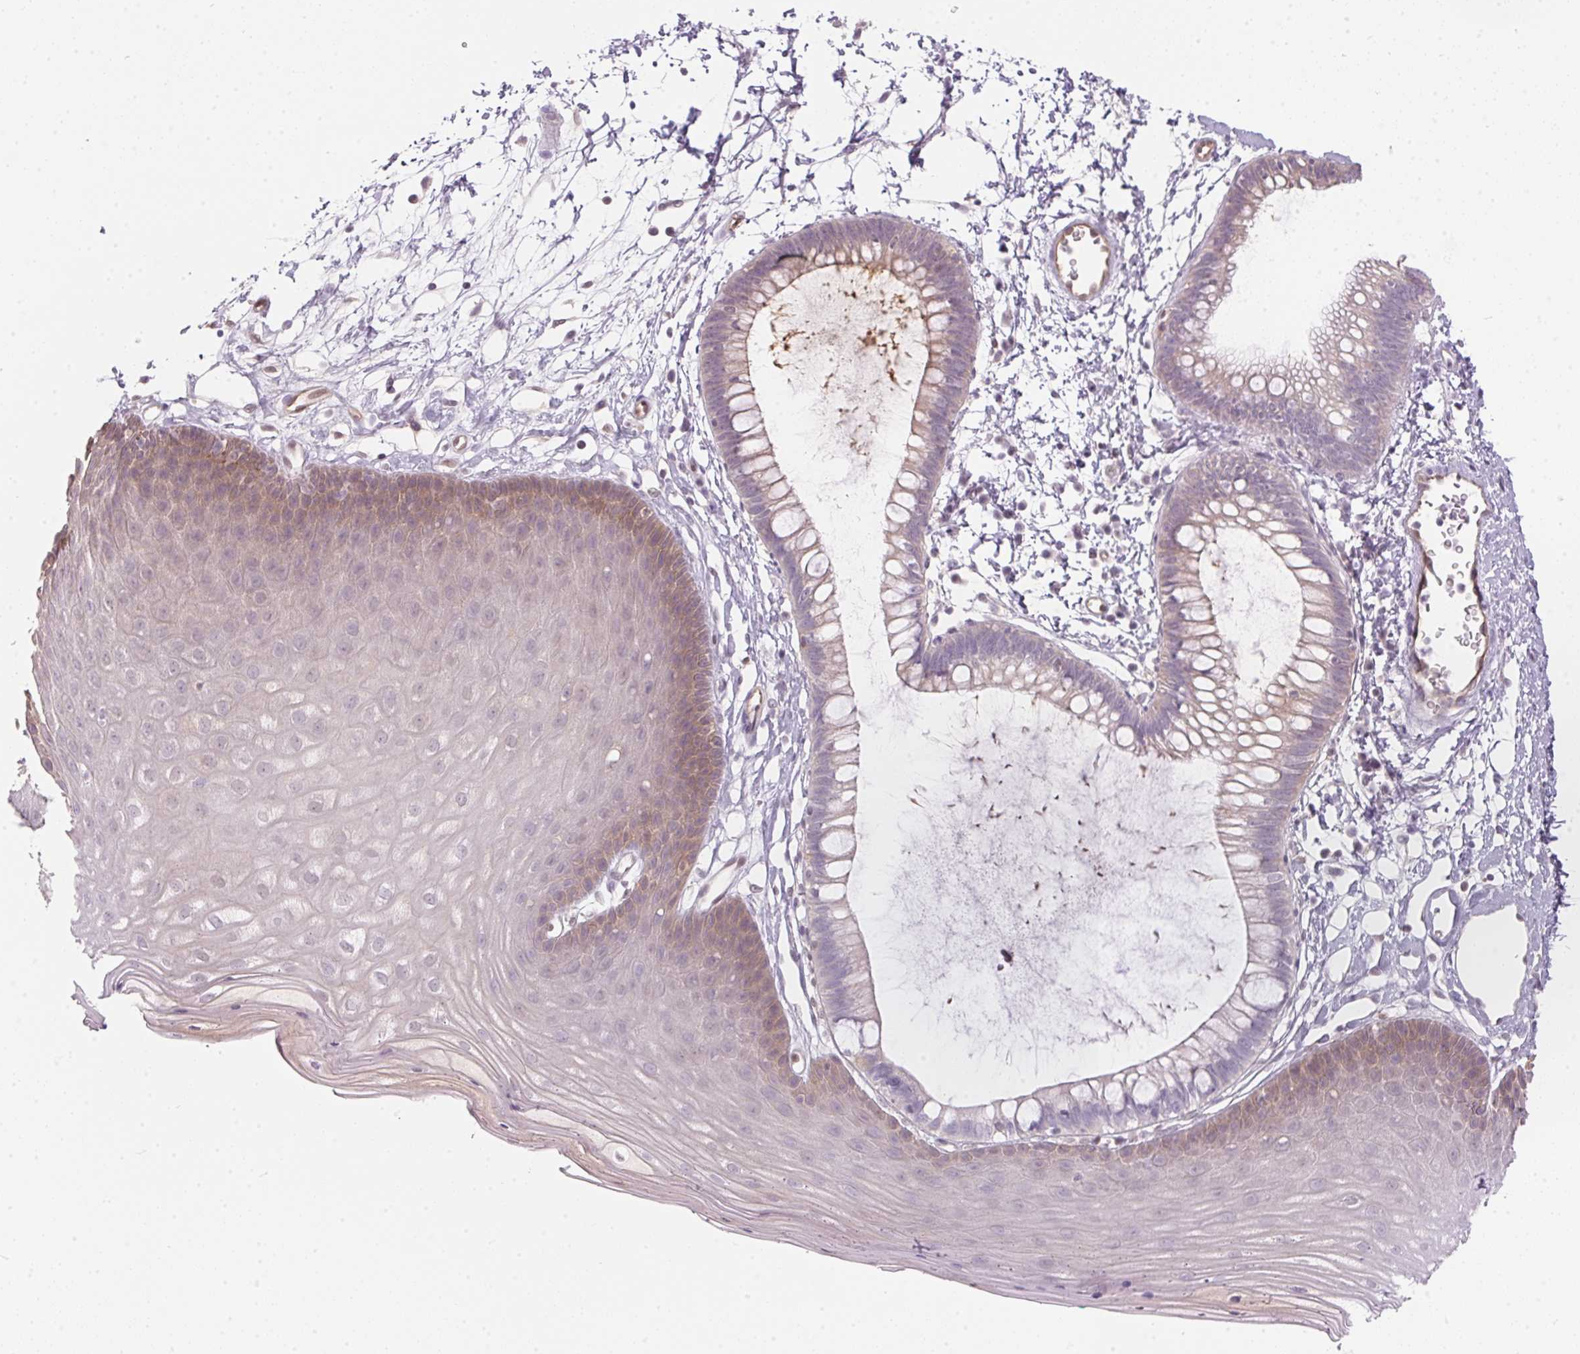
{"staining": {"intensity": "moderate", "quantity": "<25%", "location": "cytoplasmic/membranous,nuclear"}, "tissue": "skin", "cell_type": "Epidermal cells", "image_type": "normal", "snomed": [{"axis": "morphology", "description": "Normal tissue, NOS"}, {"axis": "topography", "description": "Anal"}], "caption": "This is a photomicrograph of immunohistochemistry (IHC) staining of normal skin, which shows moderate staining in the cytoplasmic/membranous,nuclear of epidermal cells.", "gene": "BLMH", "patient": {"sex": "male", "age": 53}}